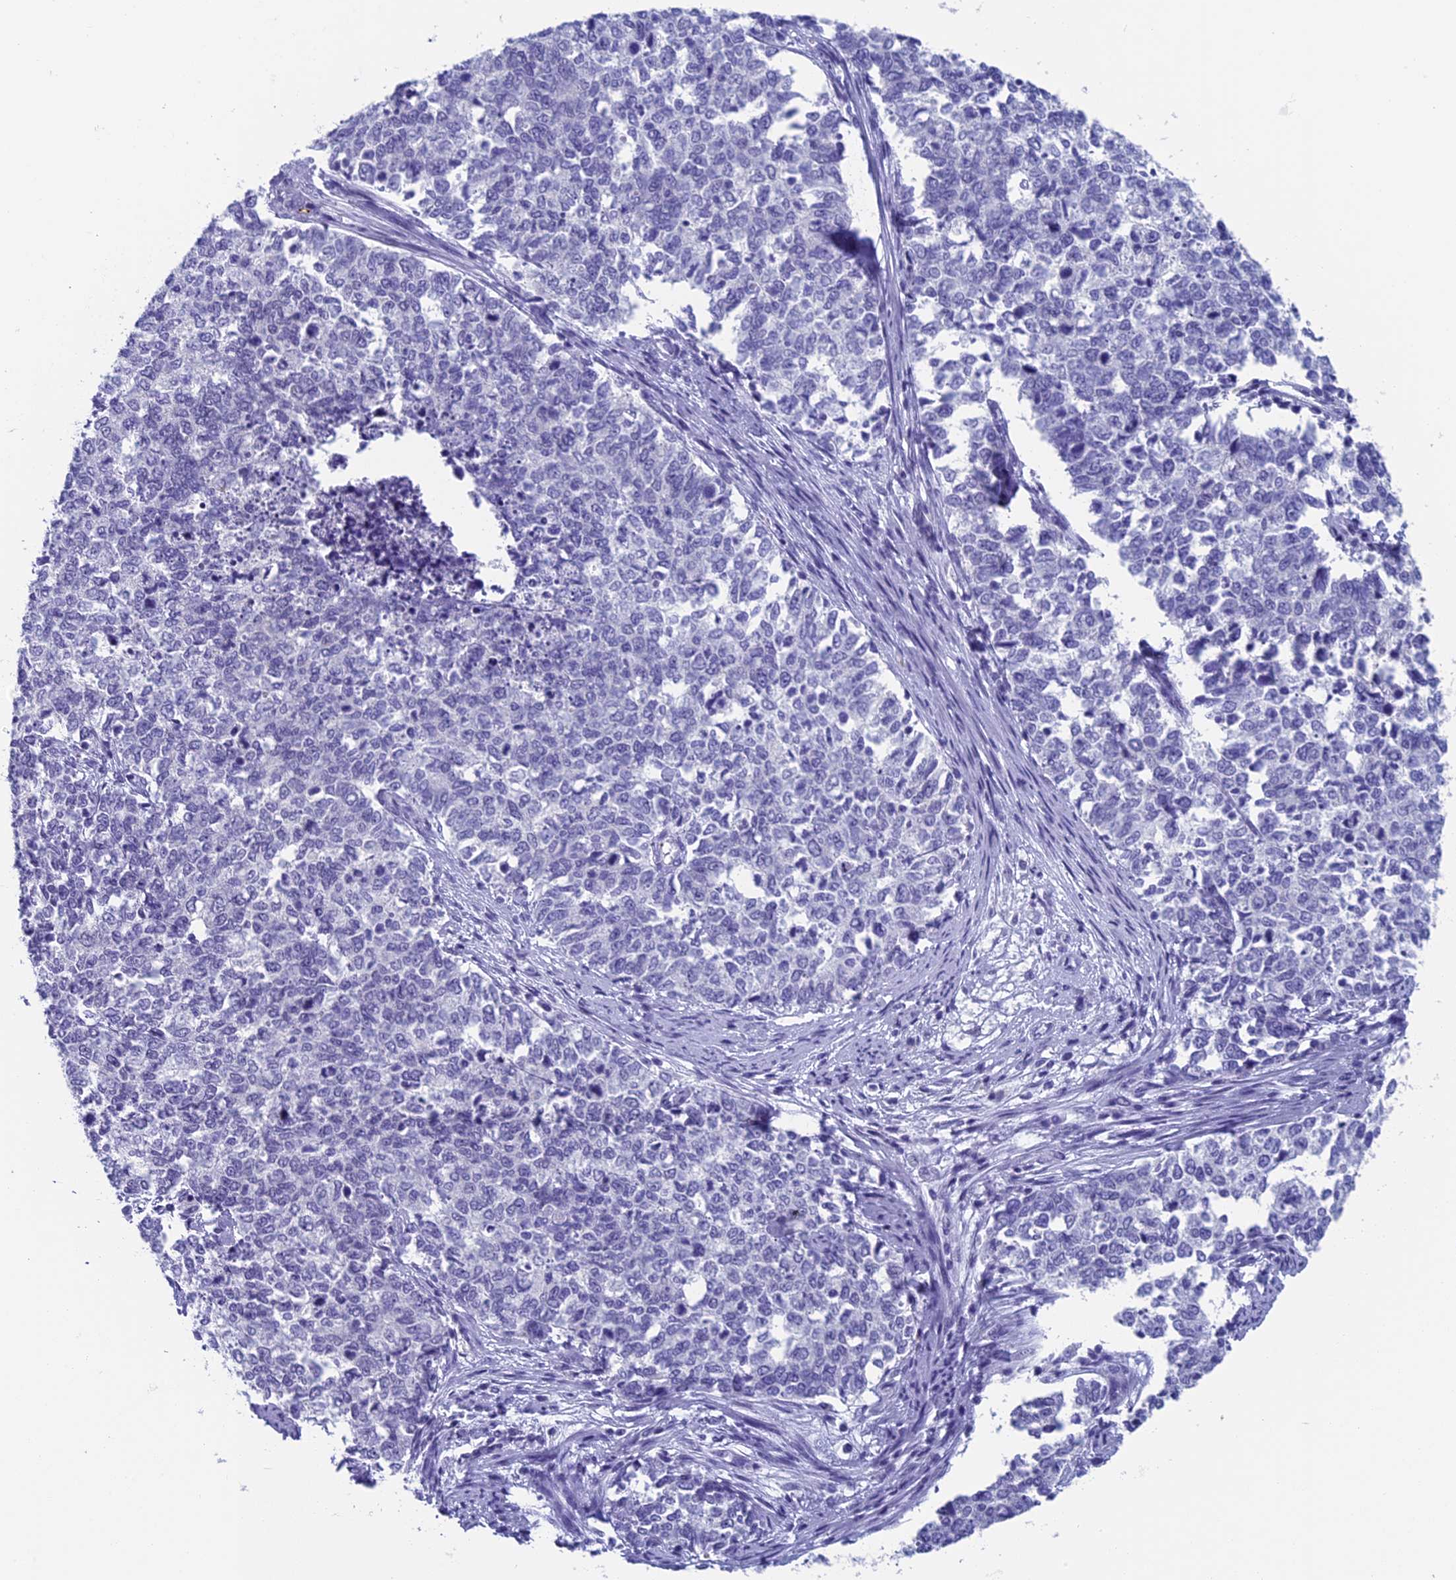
{"staining": {"intensity": "negative", "quantity": "none", "location": "none"}, "tissue": "cervical cancer", "cell_type": "Tumor cells", "image_type": "cancer", "snomed": [{"axis": "morphology", "description": "Squamous cell carcinoma, NOS"}, {"axis": "topography", "description": "Cervix"}], "caption": "IHC histopathology image of squamous cell carcinoma (cervical) stained for a protein (brown), which reveals no positivity in tumor cells. (Stains: DAB immunohistochemistry (IHC) with hematoxylin counter stain, Microscopy: brightfield microscopy at high magnification).", "gene": "AIFM2", "patient": {"sex": "female", "age": 63}}